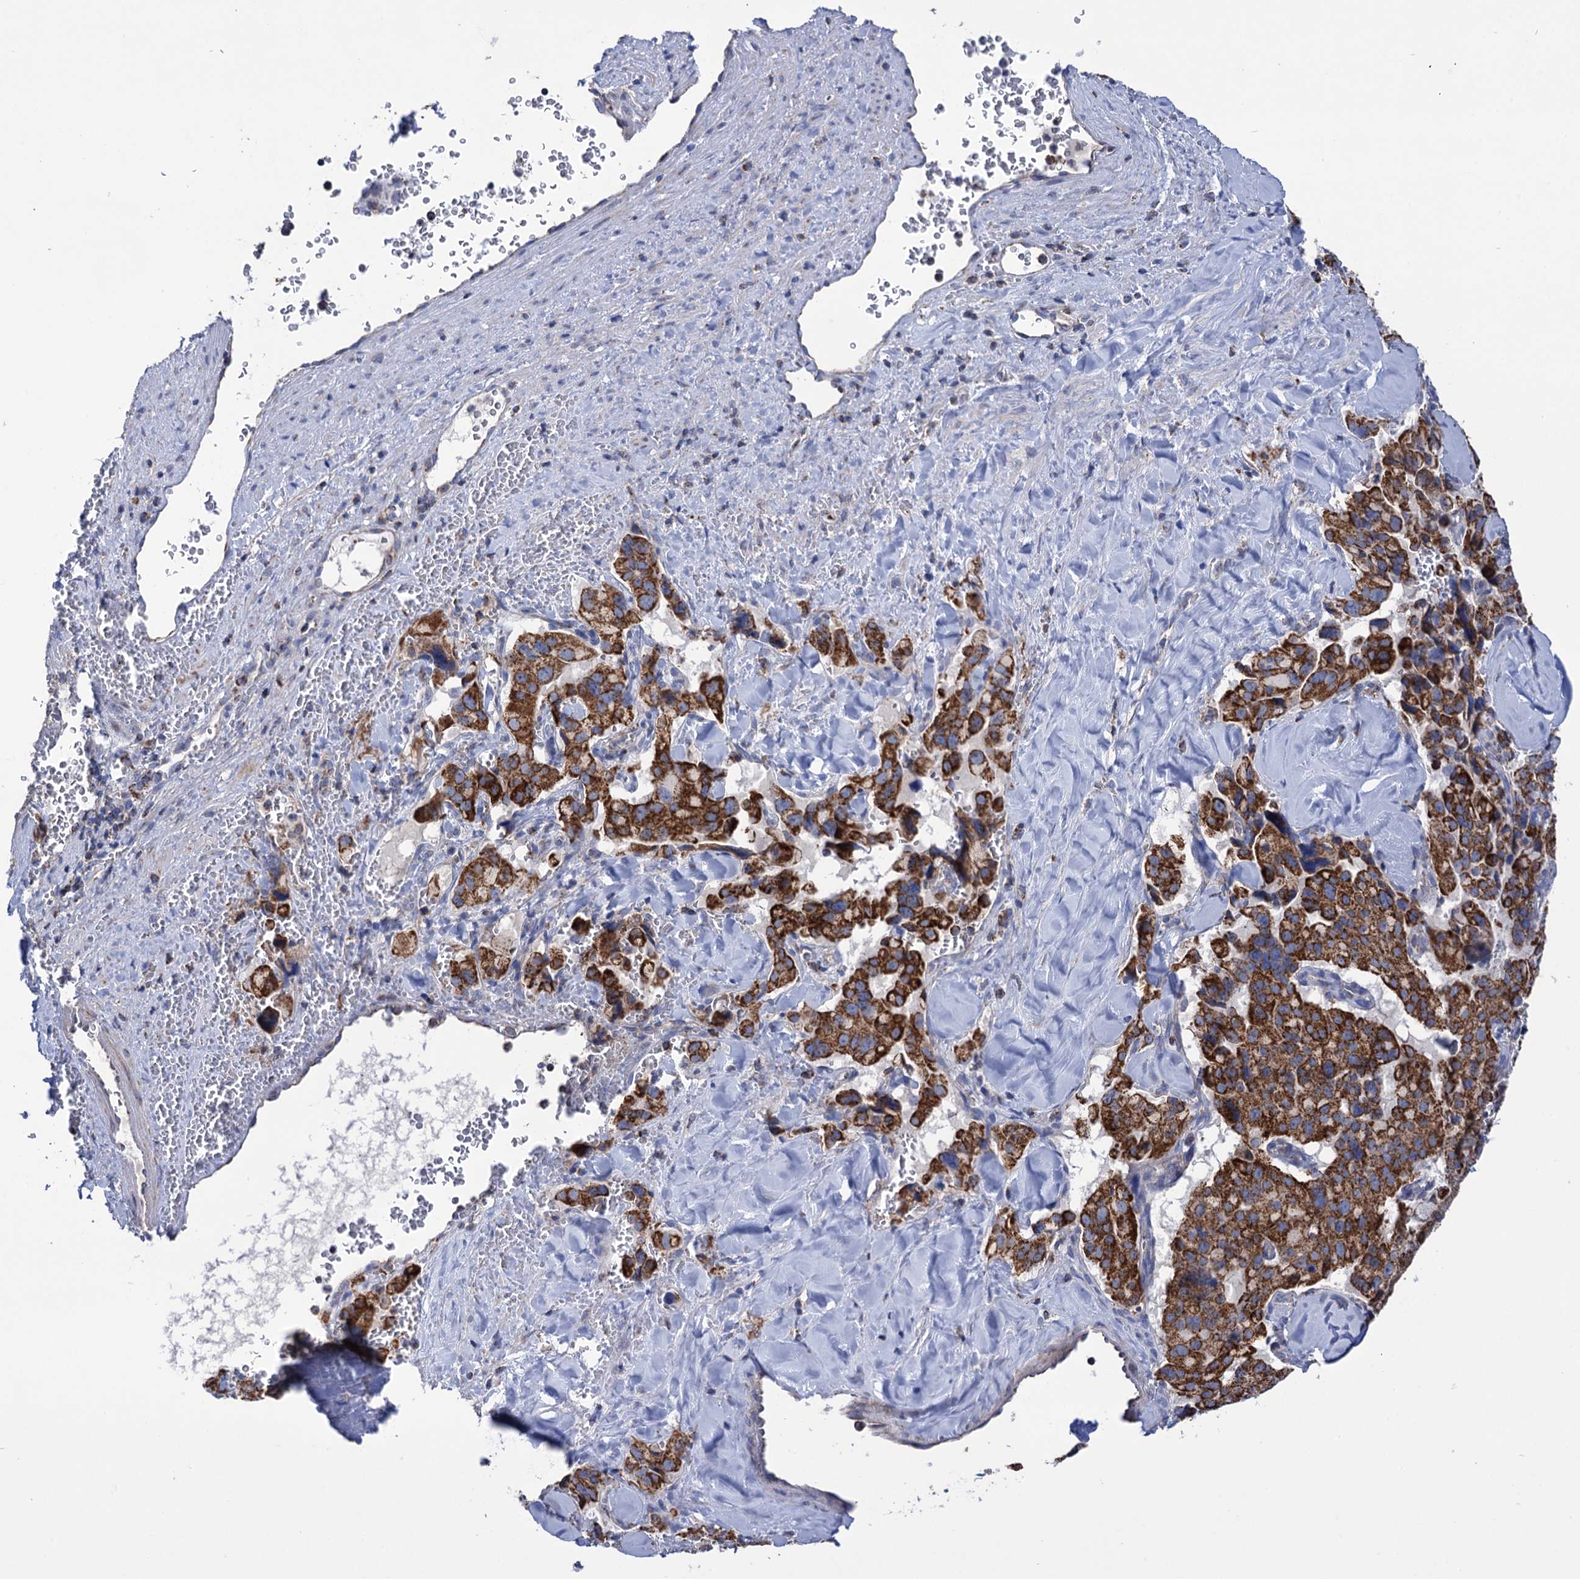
{"staining": {"intensity": "strong", "quantity": ">75%", "location": "cytoplasmic/membranous"}, "tissue": "pancreatic cancer", "cell_type": "Tumor cells", "image_type": "cancer", "snomed": [{"axis": "morphology", "description": "Adenocarcinoma, NOS"}, {"axis": "topography", "description": "Pancreas"}], "caption": "Immunohistochemical staining of pancreatic cancer (adenocarcinoma) shows strong cytoplasmic/membranous protein positivity in approximately >75% of tumor cells.", "gene": "ABHD10", "patient": {"sex": "male", "age": 65}}